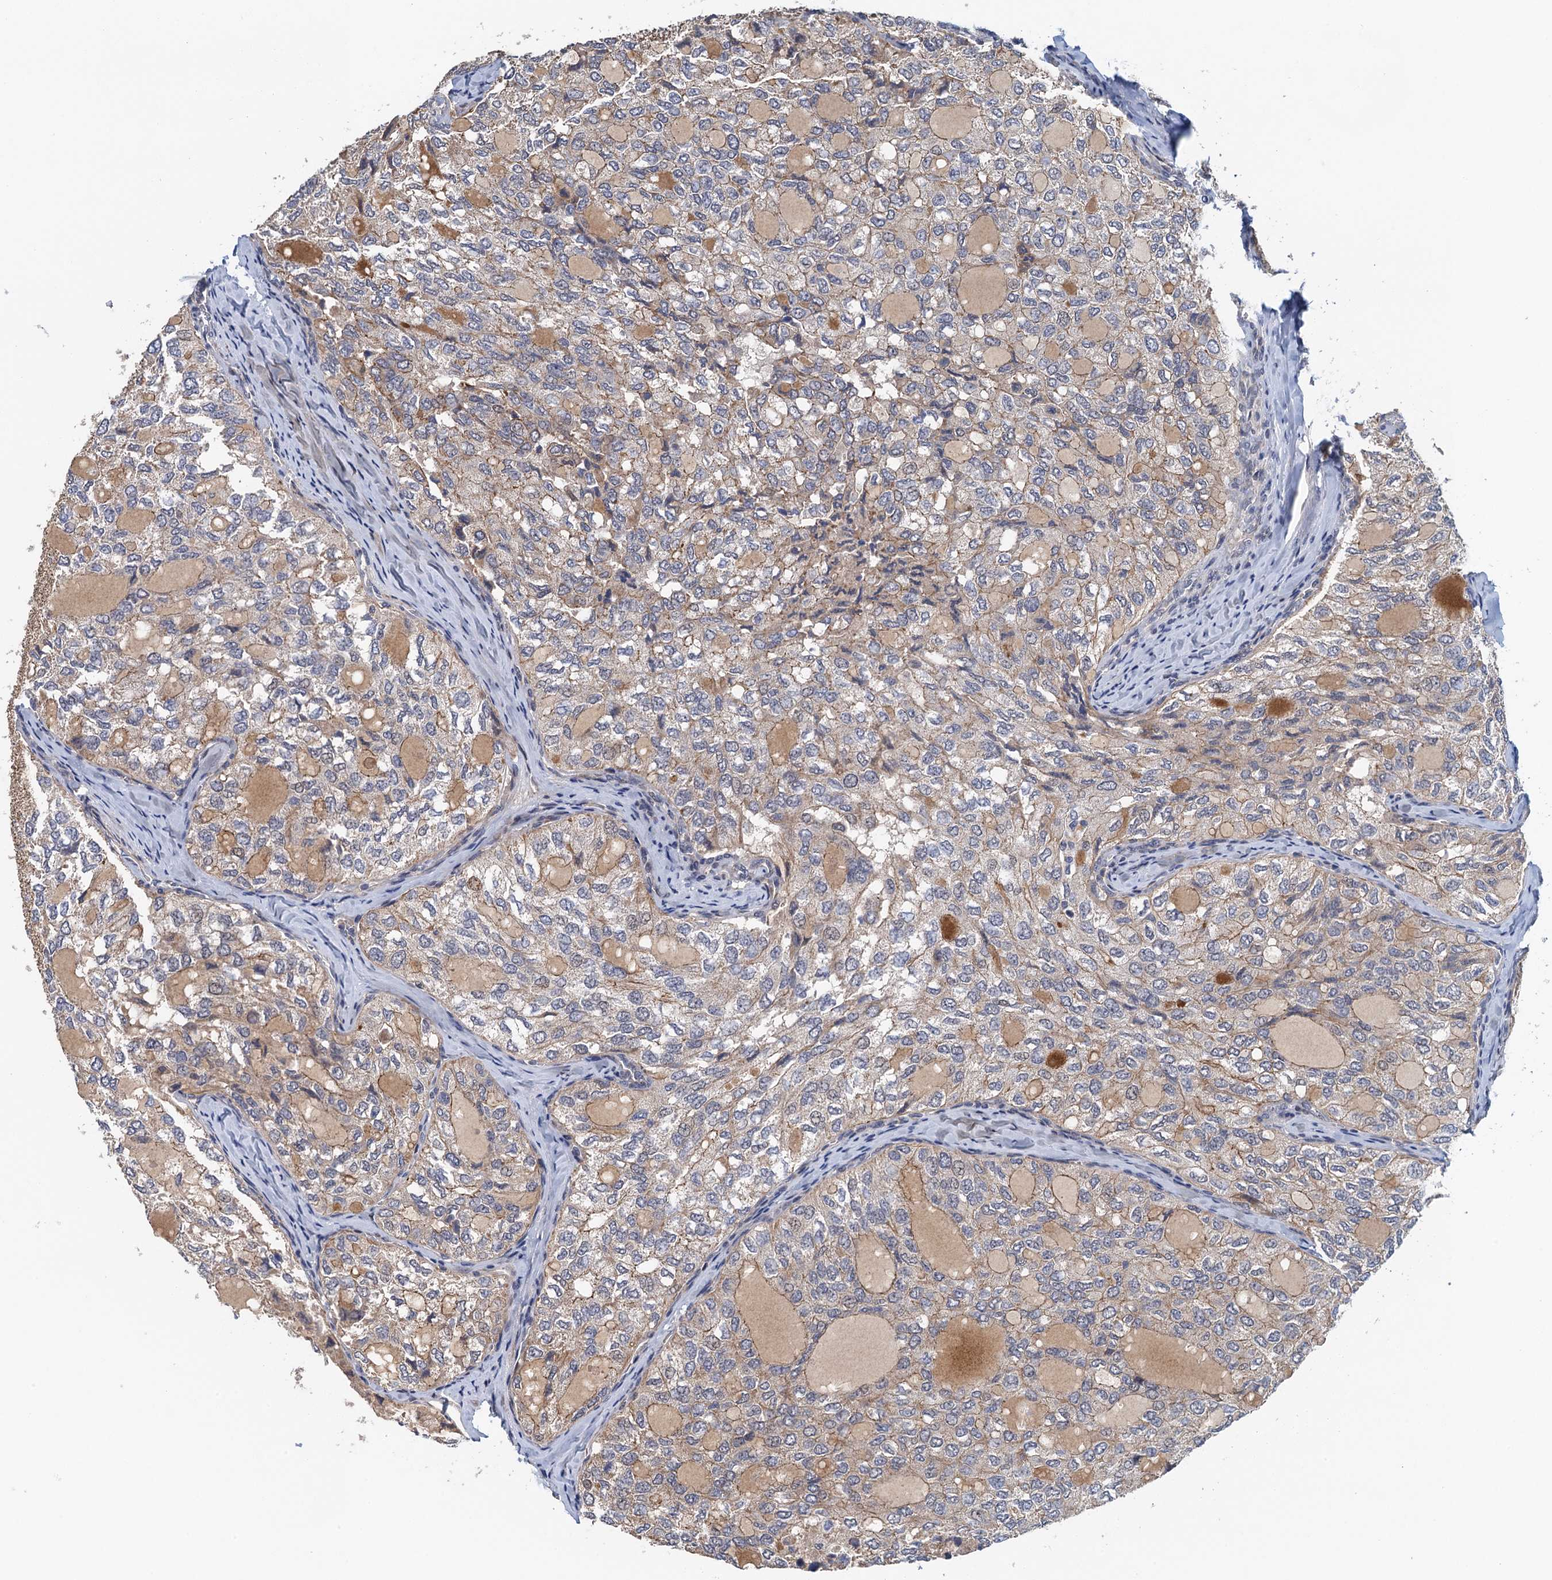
{"staining": {"intensity": "weak", "quantity": "25%-75%", "location": "cytoplasmic/membranous"}, "tissue": "thyroid cancer", "cell_type": "Tumor cells", "image_type": "cancer", "snomed": [{"axis": "morphology", "description": "Follicular adenoma carcinoma, NOS"}, {"axis": "topography", "description": "Thyroid gland"}], "caption": "An image showing weak cytoplasmic/membranous staining in about 25%-75% of tumor cells in follicular adenoma carcinoma (thyroid), as visualized by brown immunohistochemical staining.", "gene": "MDM1", "patient": {"sex": "male", "age": 75}}